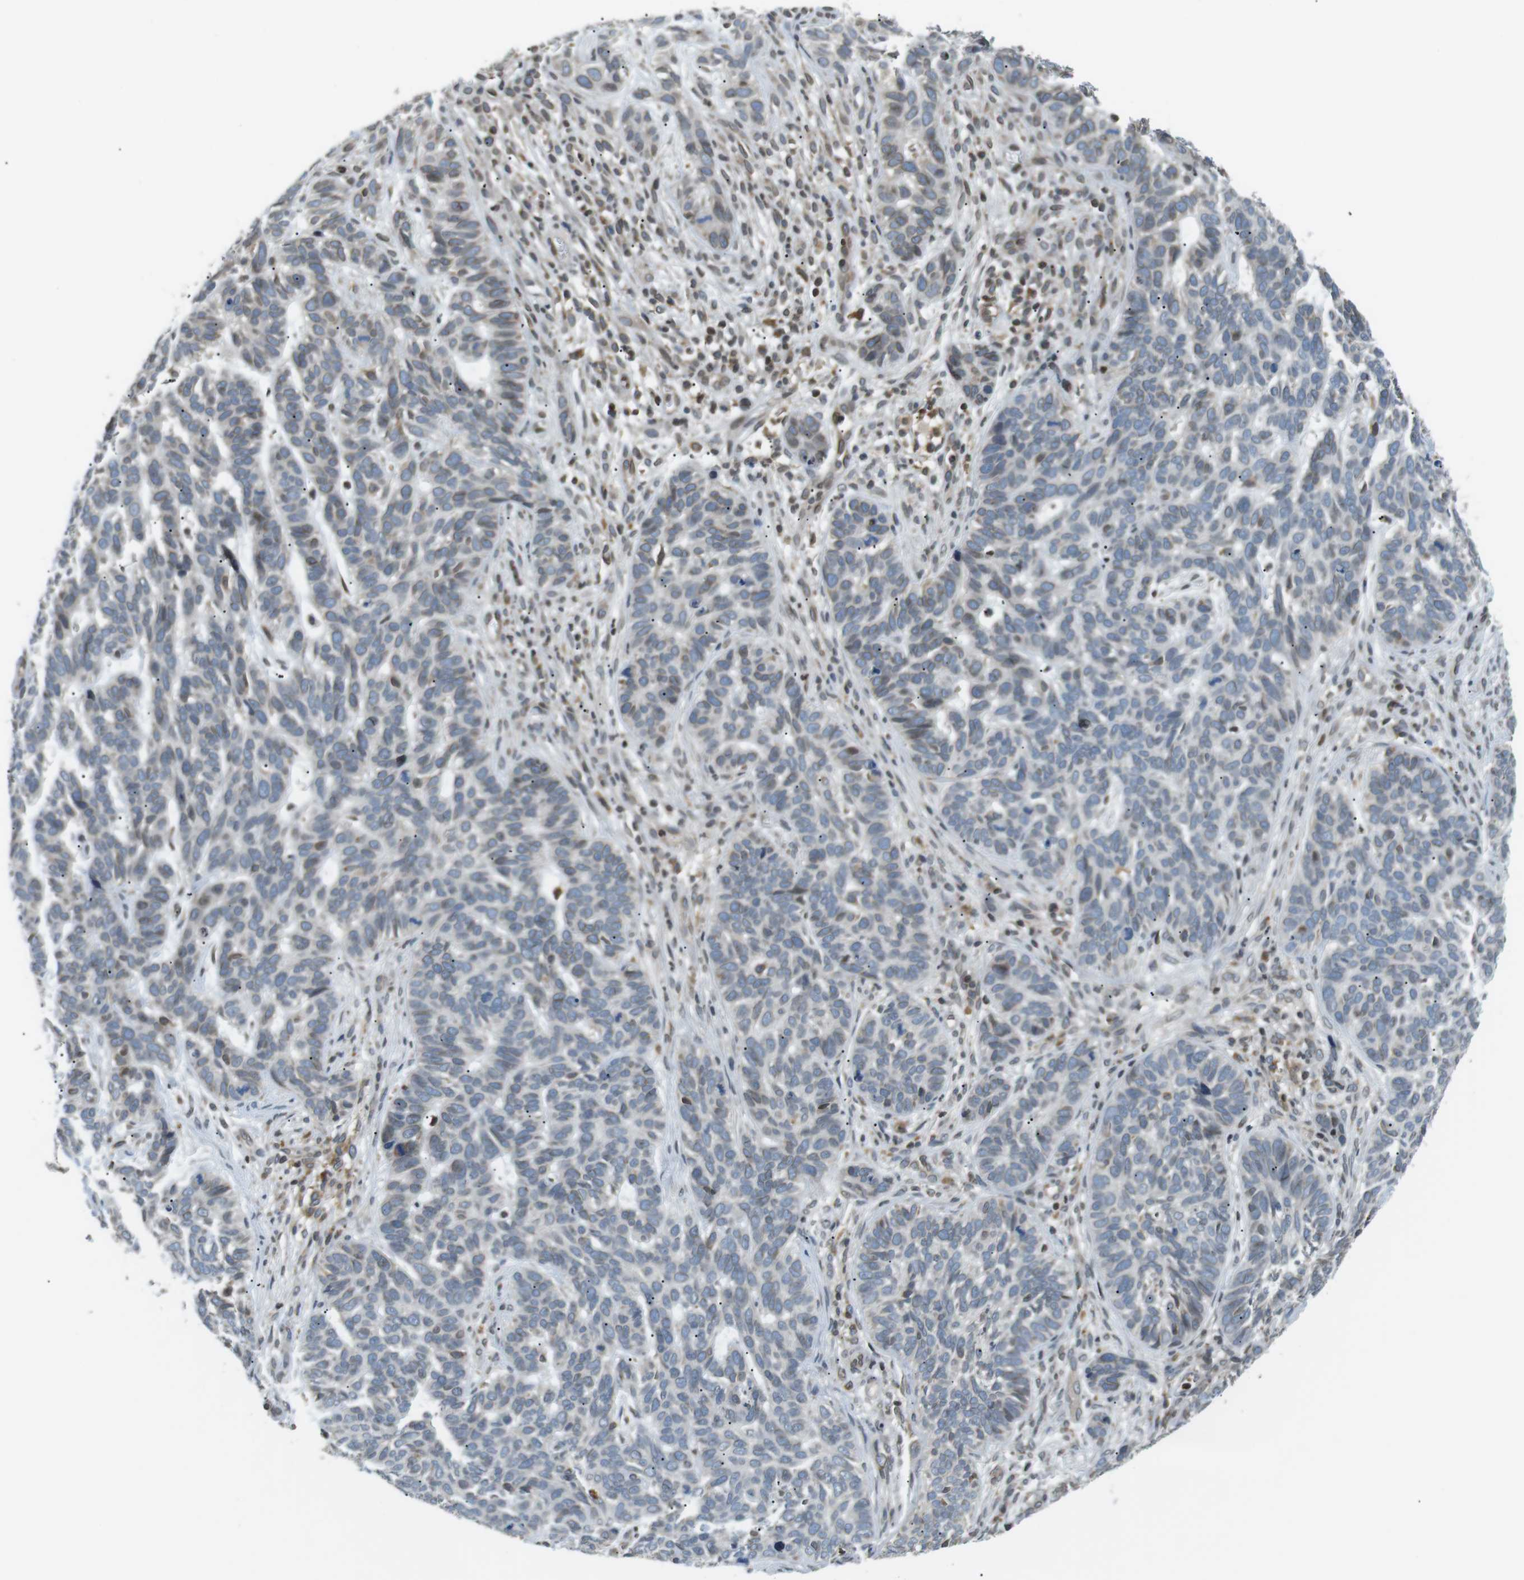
{"staining": {"intensity": "weak", "quantity": ">75%", "location": "cytoplasmic/membranous,nuclear"}, "tissue": "skin cancer", "cell_type": "Tumor cells", "image_type": "cancer", "snomed": [{"axis": "morphology", "description": "Basal cell carcinoma"}, {"axis": "topography", "description": "Skin"}], "caption": "Immunohistochemical staining of basal cell carcinoma (skin) displays weak cytoplasmic/membranous and nuclear protein positivity in approximately >75% of tumor cells. (DAB IHC, brown staining for protein, blue staining for nuclei).", "gene": "TMX4", "patient": {"sex": "male", "age": 87}}